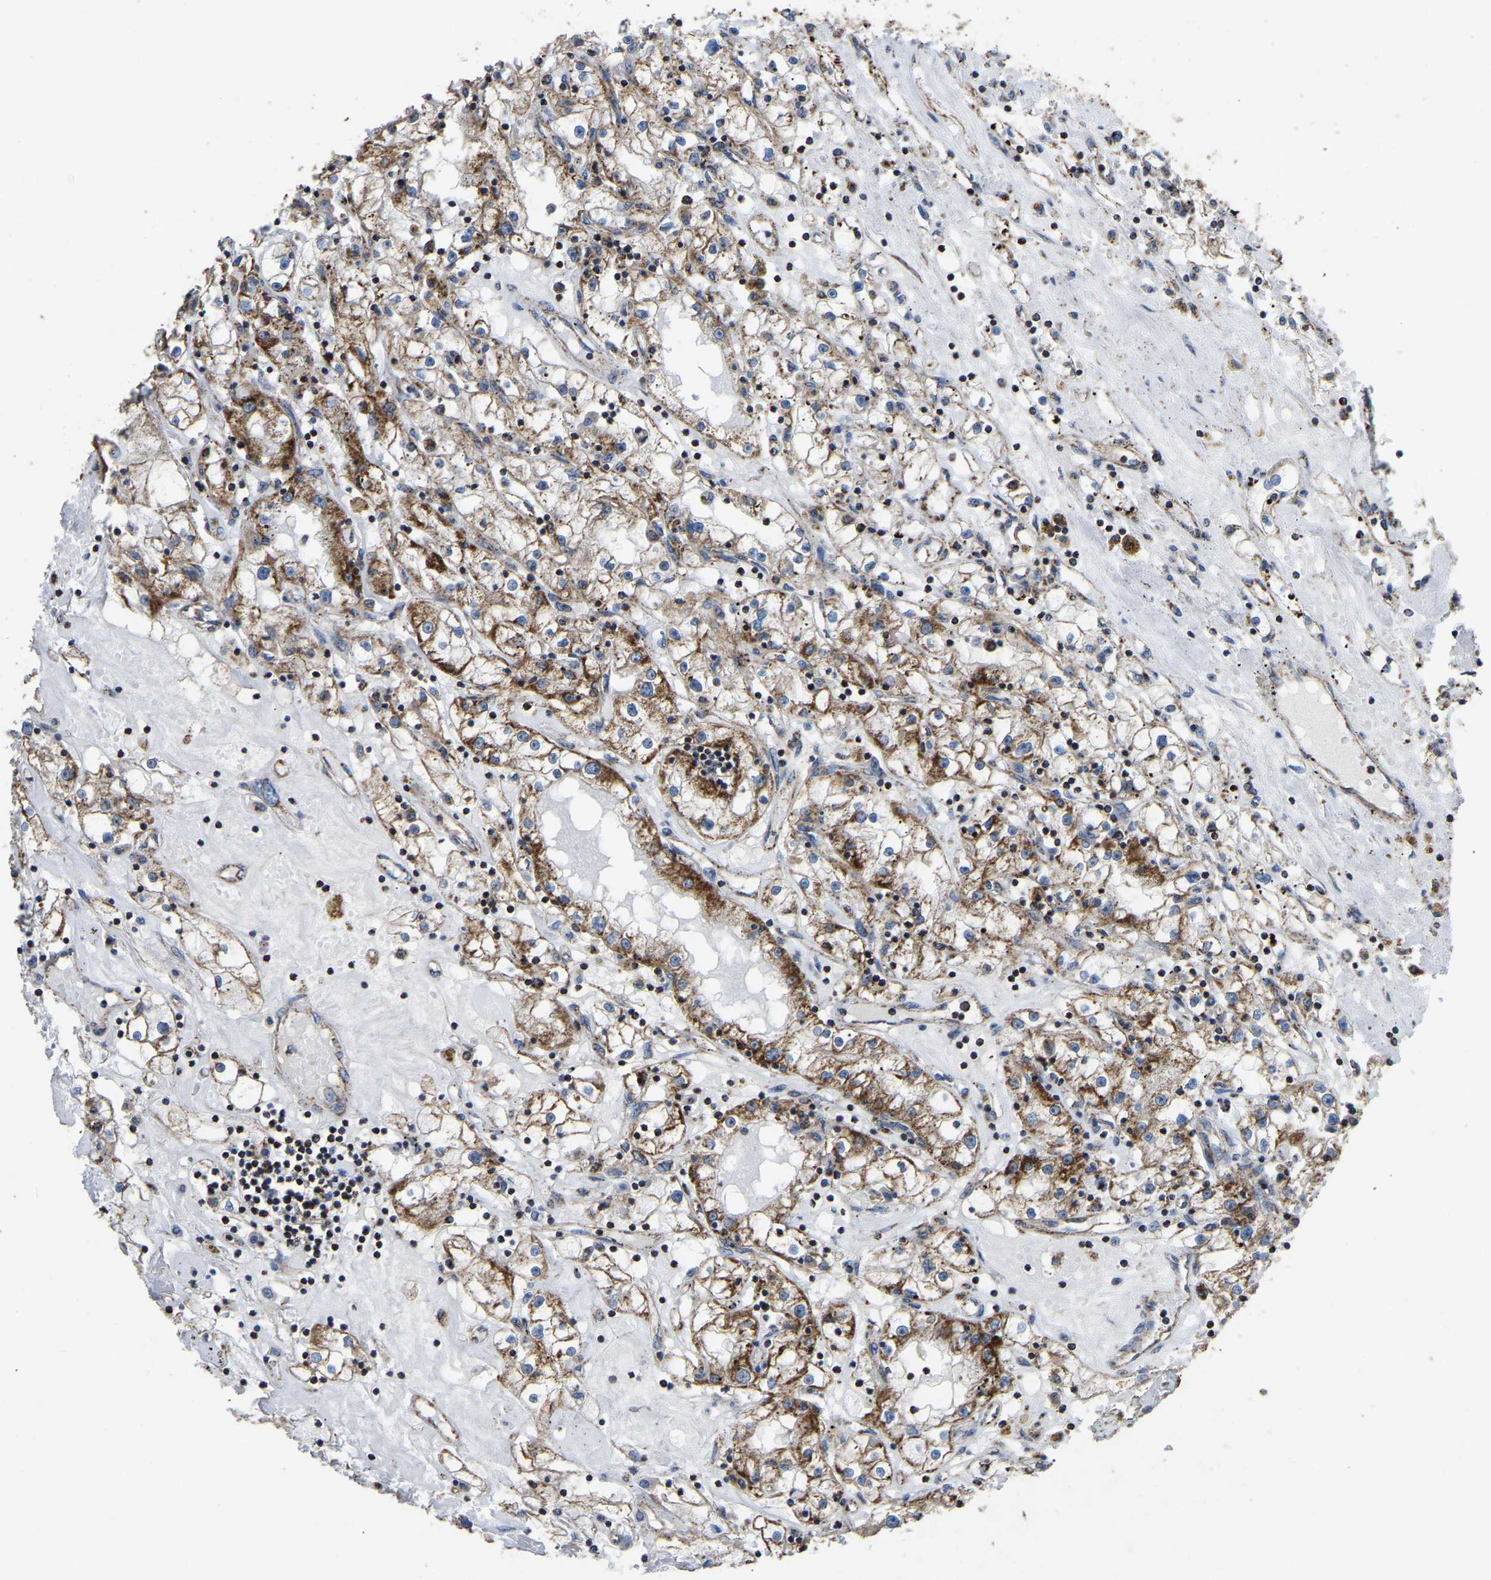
{"staining": {"intensity": "moderate", "quantity": ">75%", "location": "cytoplasmic/membranous"}, "tissue": "renal cancer", "cell_type": "Tumor cells", "image_type": "cancer", "snomed": [{"axis": "morphology", "description": "Adenocarcinoma, NOS"}, {"axis": "topography", "description": "Kidney"}], "caption": "About >75% of tumor cells in human renal adenocarcinoma show moderate cytoplasmic/membranous protein positivity as visualized by brown immunohistochemical staining.", "gene": "ETFA", "patient": {"sex": "male", "age": 56}}